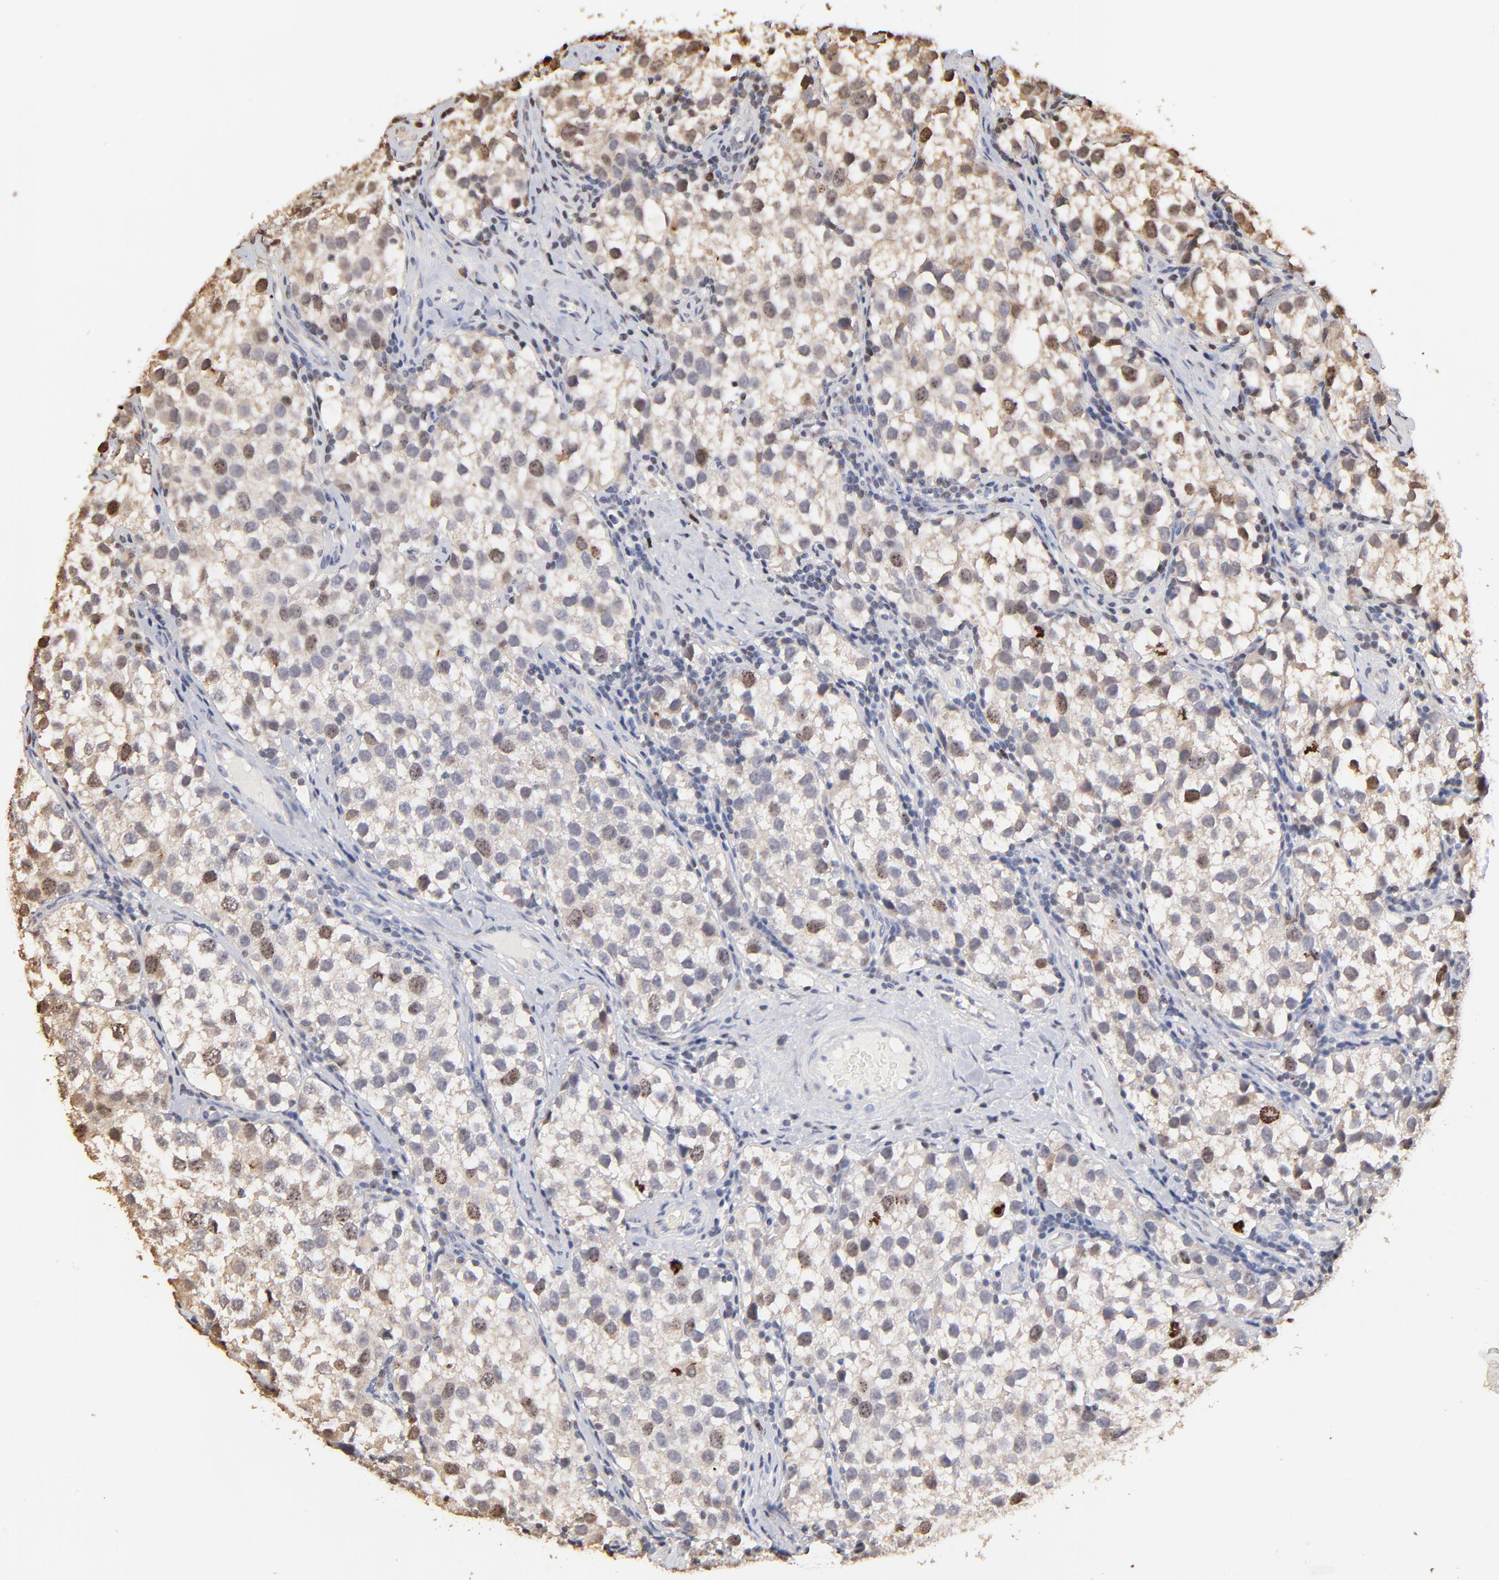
{"staining": {"intensity": "weak", "quantity": "<25%", "location": "nuclear"}, "tissue": "testis cancer", "cell_type": "Tumor cells", "image_type": "cancer", "snomed": [{"axis": "morphology", "description": "Seminoma, NOS"}, {"axis": "topography", "description": "Testis"}], "caption": "This image is of testis cancer stained with immunohistochemistry to label a protein in brown with the nuclei are counter-stained blue. There is no expression in tumor cells.", "gene": "BIRC5", "patient": {"sex": "male", "age": 39}}